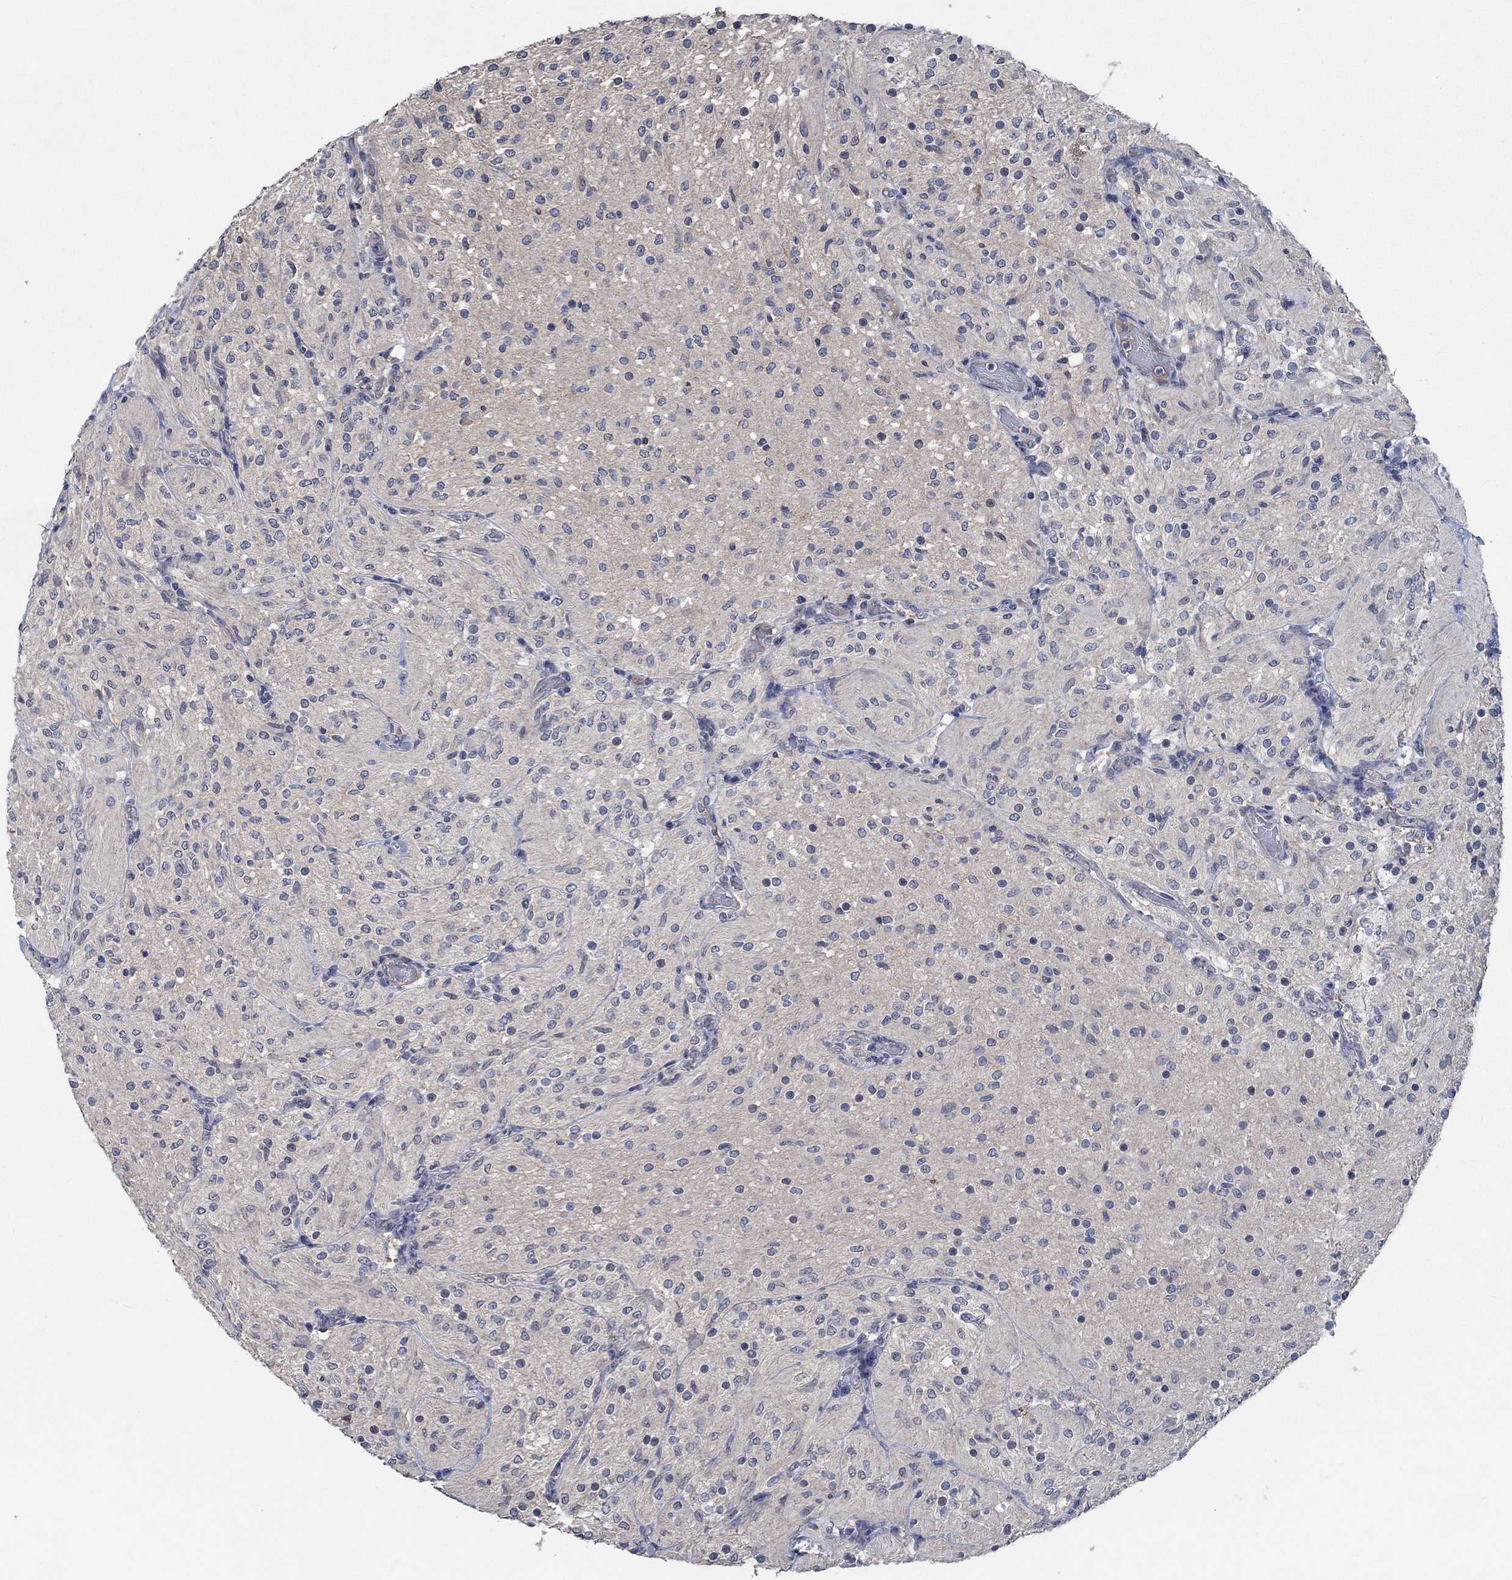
{"staining": {"intensity": "negative", "quantity": "none", "location": "none"}, "tissue": "glioma", "cell_type": "Tumor cells", "image_type": "cancer", "snomed": [{"axis": "morphology", "description": "Glioma, malignant, Low grade"}, {"axis": "topography", "description": "Brain"}], "caption": "A micrograph of glioma stained for a protein exhibits no brown staining in tumor cells.", "gene": "OBSCN", "patient": {"sex": "male", "age": 3}}